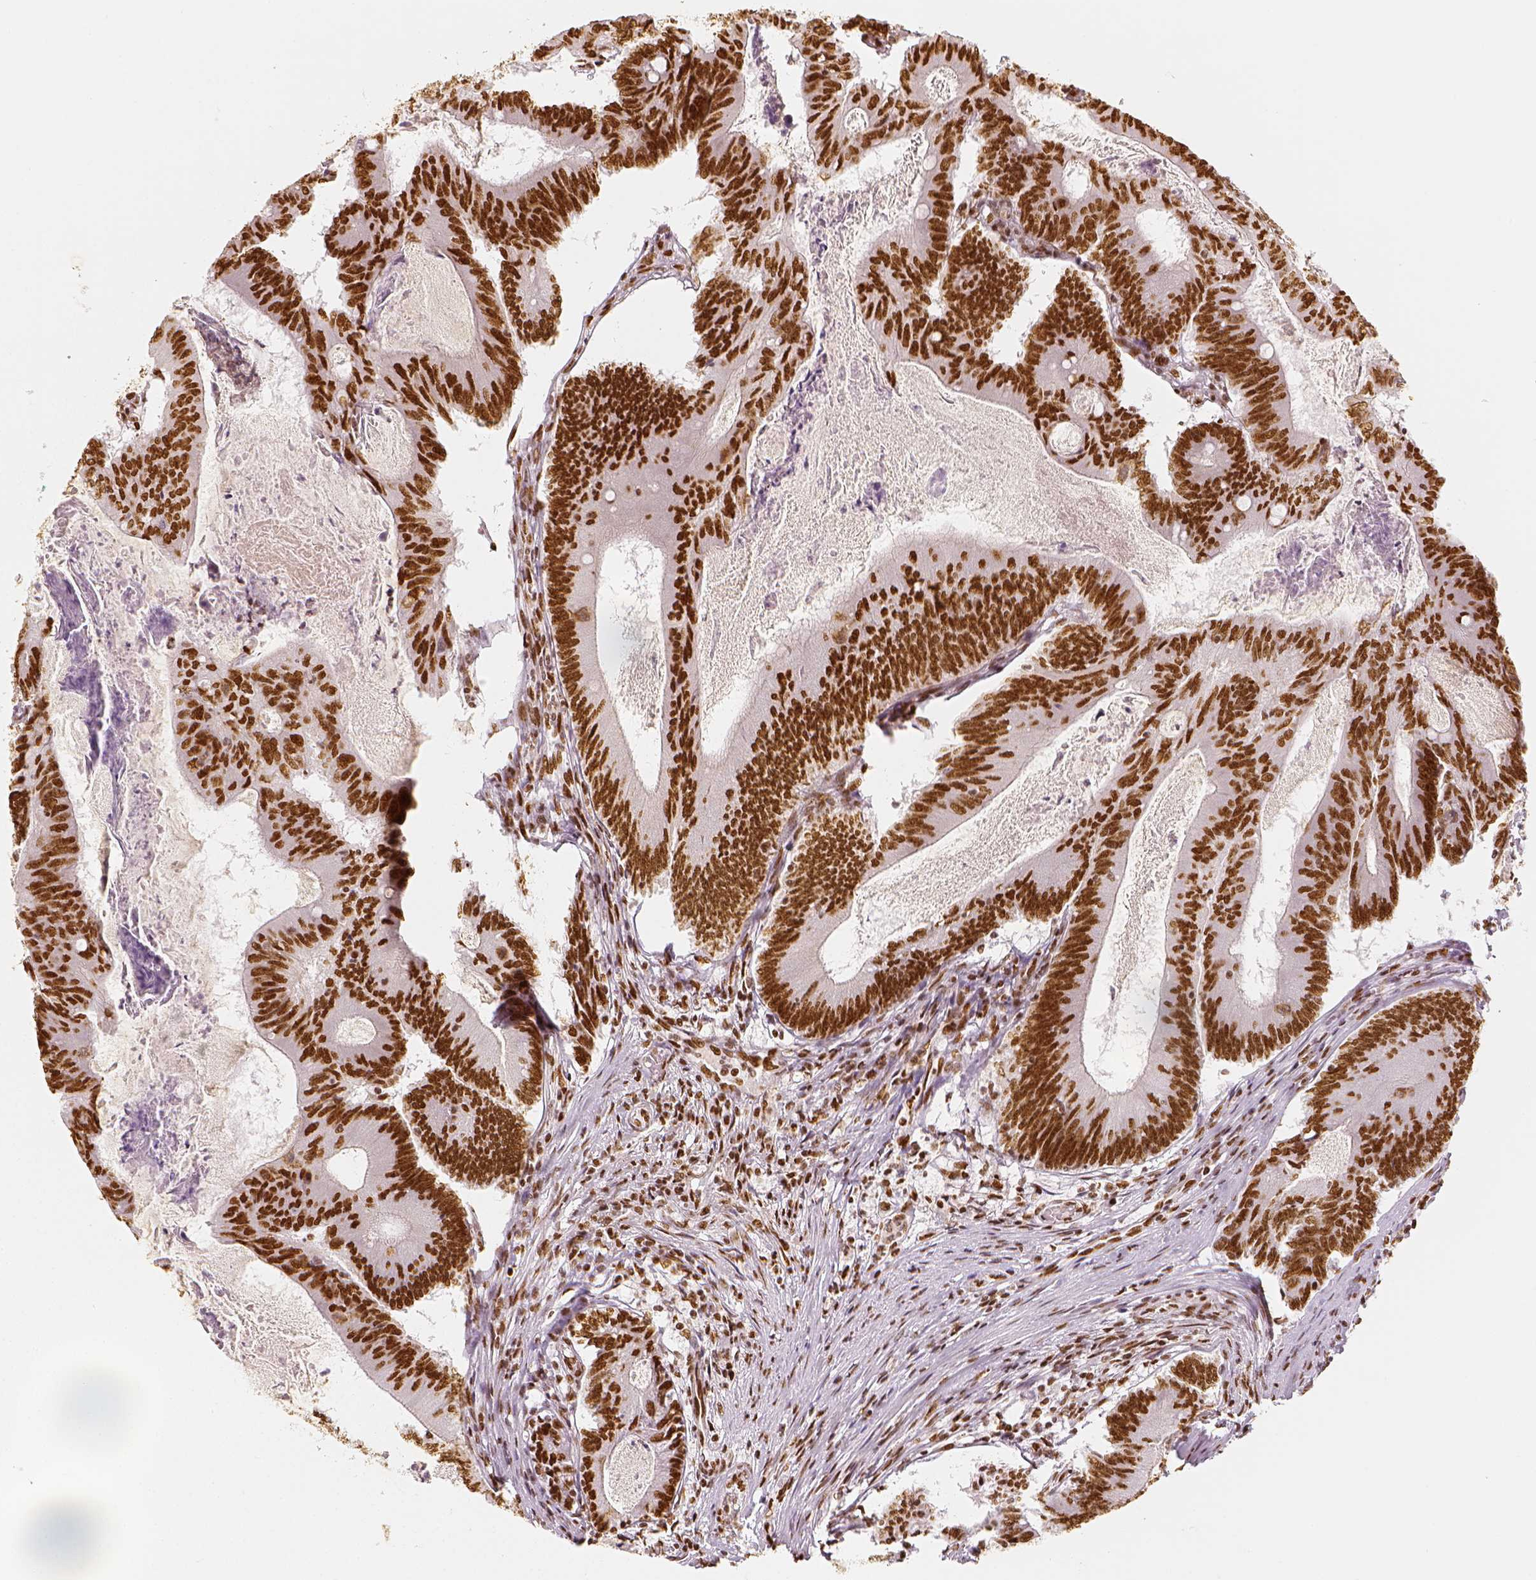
{"staining": {"intensity": "strong", "quantity": ">75%", "location": "nuclear"}, "tissue": "colorectal cancer", "cell_type": "Tumor cells", "image_type": "cancer", "snomed": [{"axis": "morphology", "description": "Adenocarcinoma, NOS"}, {"axis": "topography", "description": "Colon"}], "caption": "Protein analysis of colorectal cancer (adenocarcinoma) tissue demonstrates strong nuclear expression in approximately >75% of tumor cells.", "gene": "KDM5B", "patient": {"sex": "female", "age": 70}}